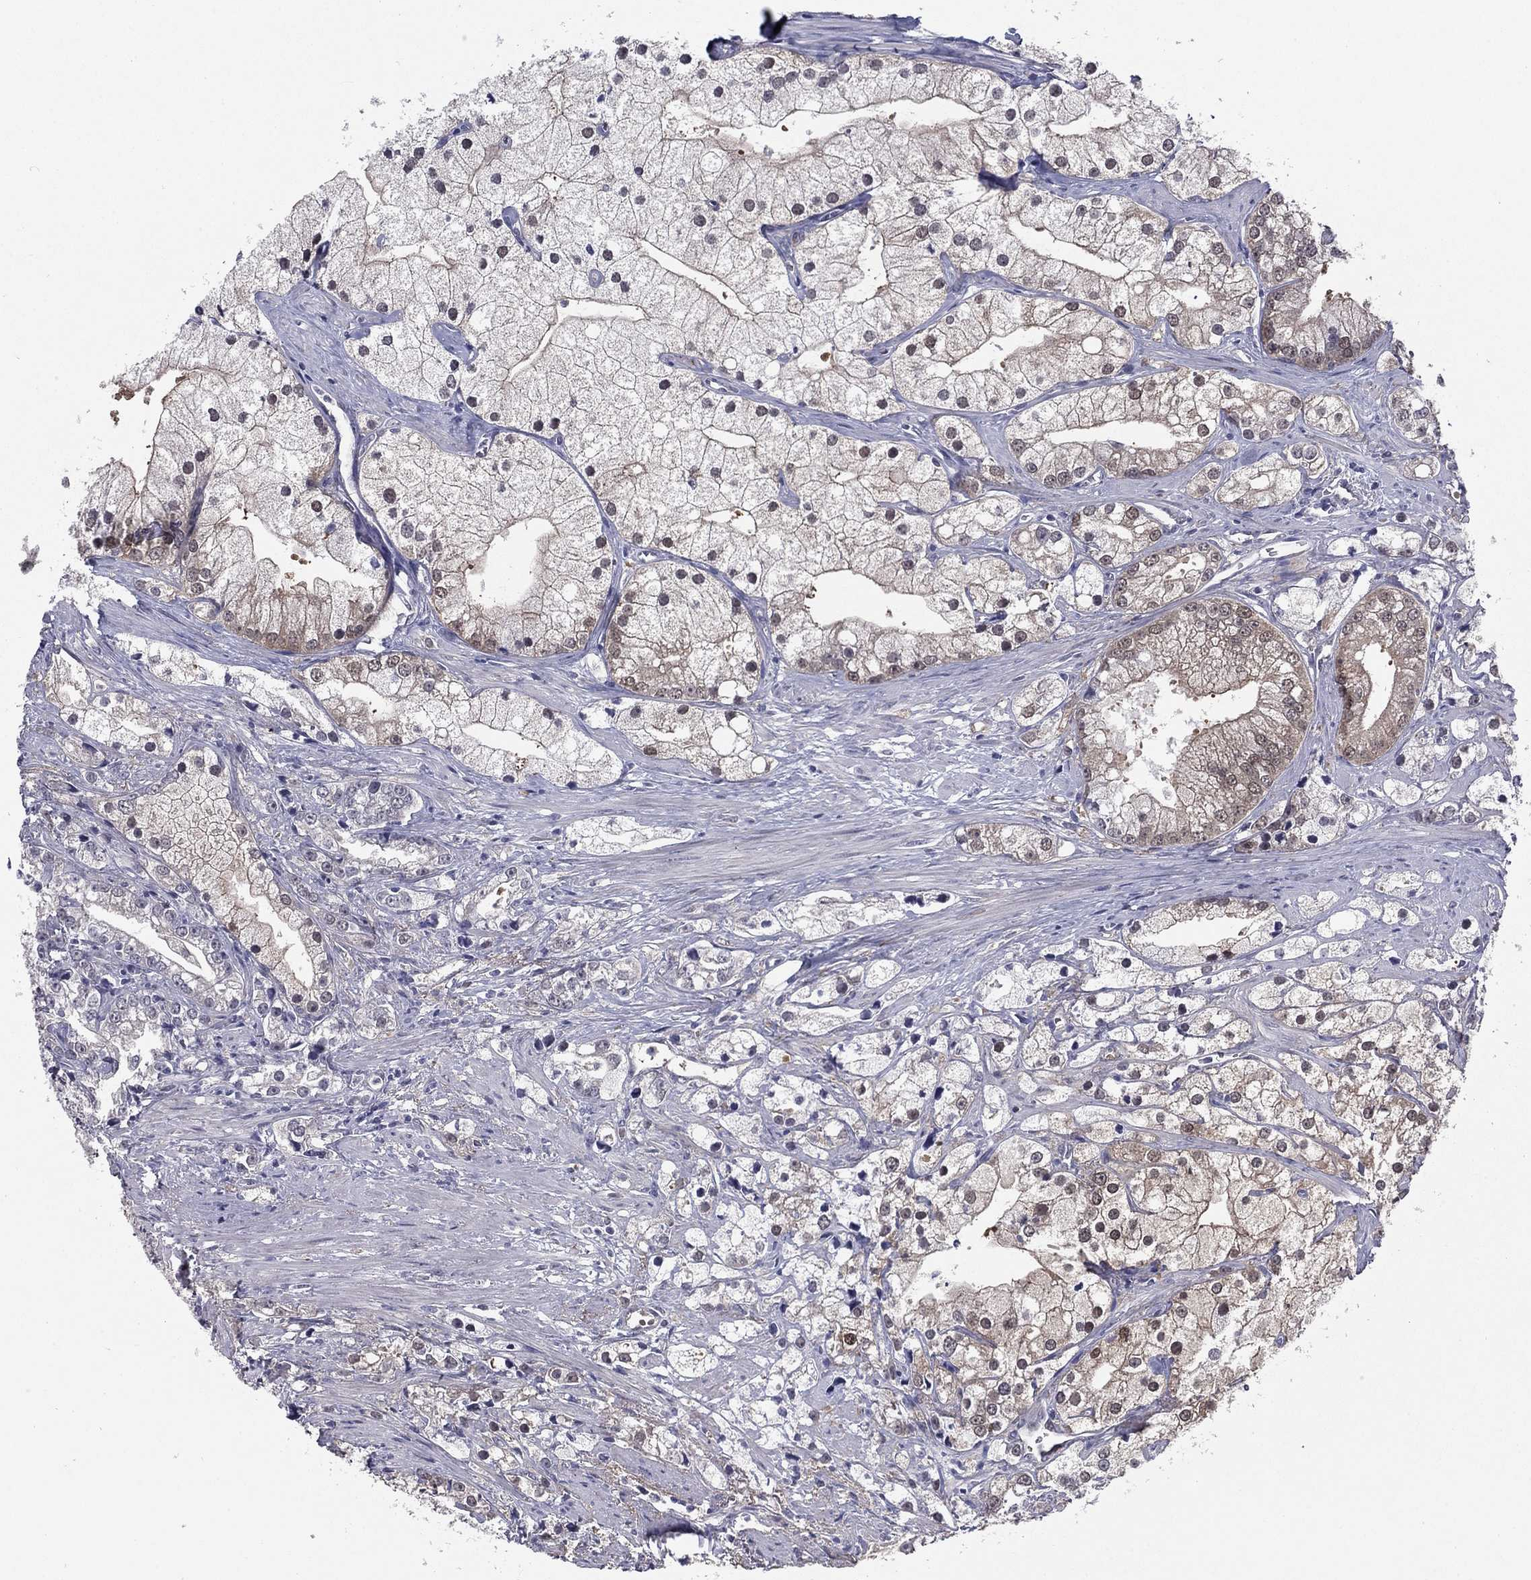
{"staining": {"intensity": "weak", "quantity": "<25%", "location": "cytoplasmic/membranous"}, "tissue": "prostate cancer", "cell_type": "Tumor cells", "image_type": "cancer", "snomed": [{"axis": "morphology", "description": "Adenocarcinoma, NOS"}, {"axis": "topography", "description": "Prostate and seminal vesicle, NOS"}, {"axis": "topography", "description": "Prostate"}], "caption": "Protein analysis of adenocarcinoma (prostate) demonstrates no significant positivity in tumor cells.", "gene": "REXO5", "patient": {"sex": "male", "age": 79}}